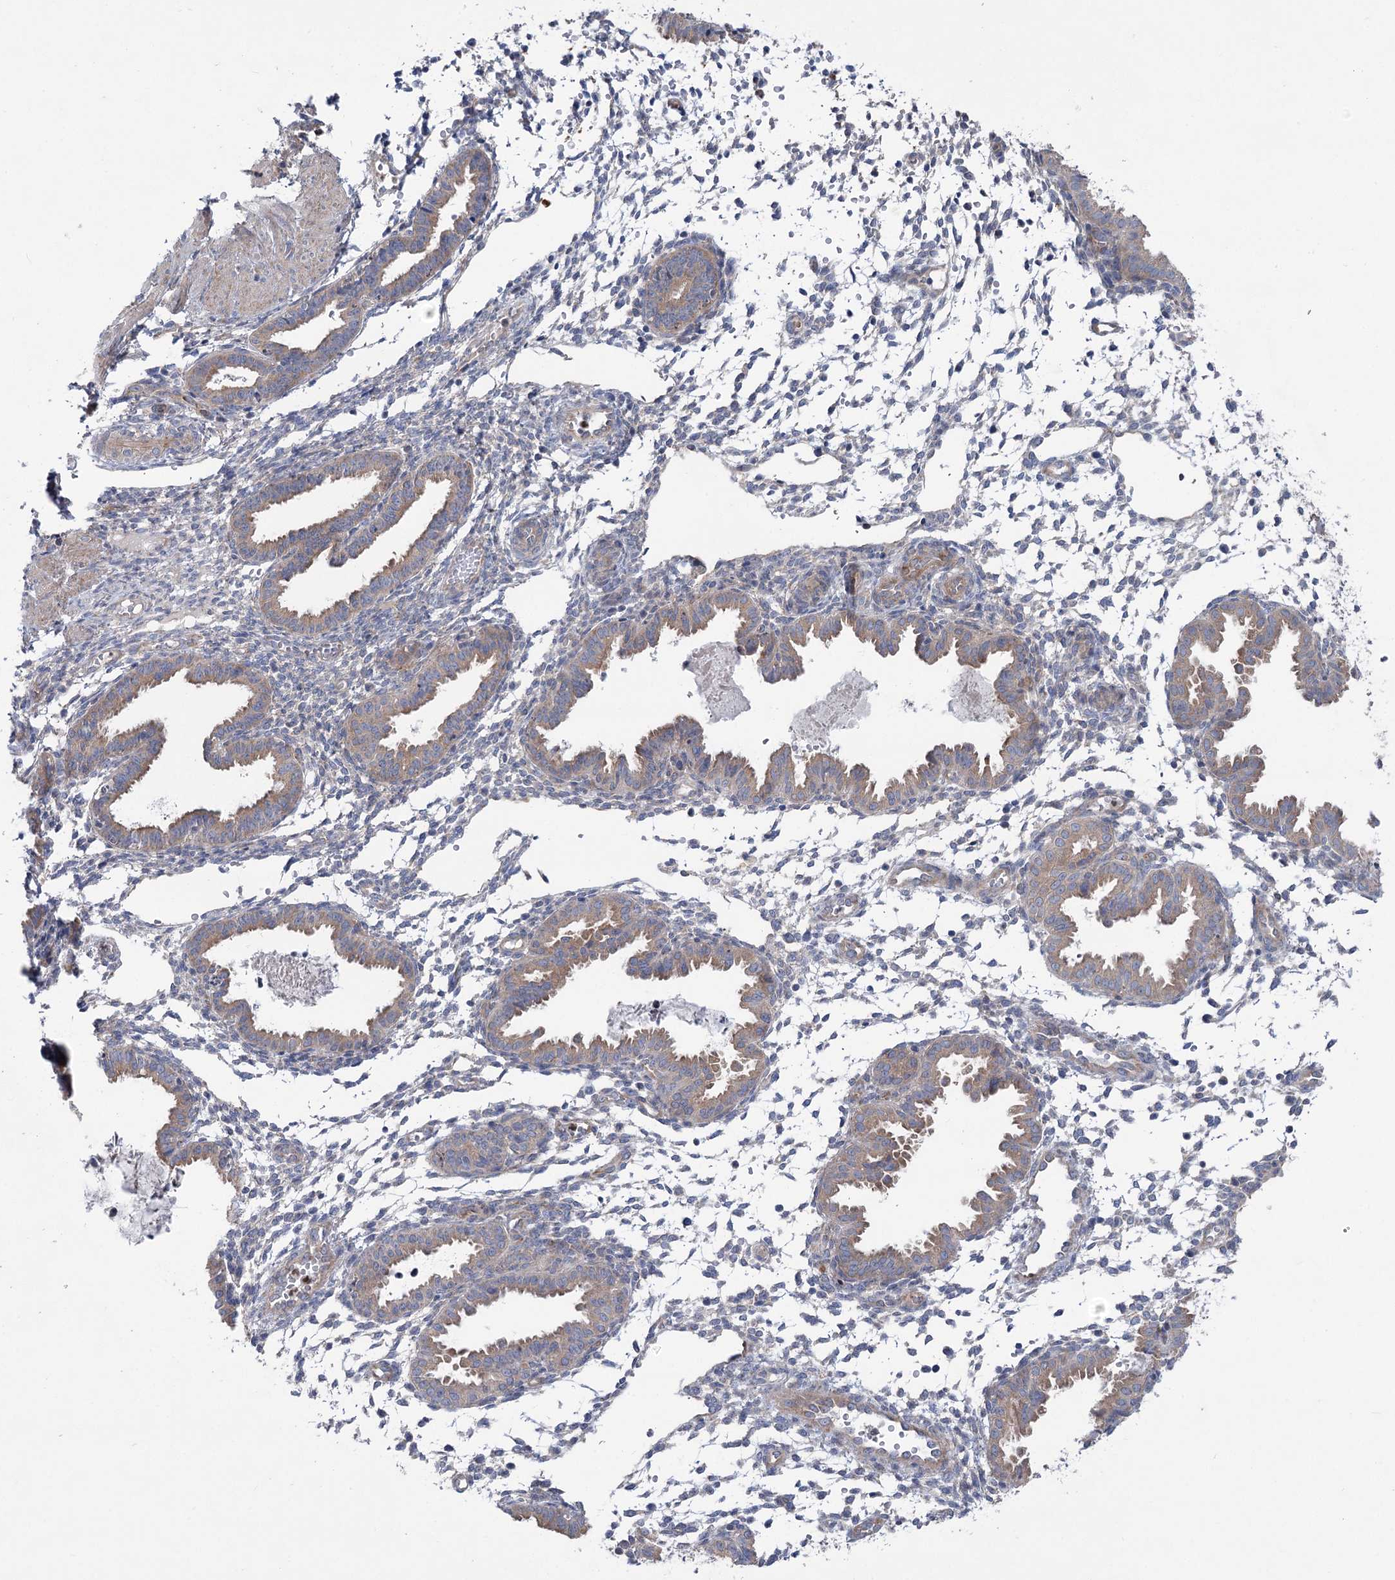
{"staining": {"intensity": "weak", "quantity": "<25%", "location": "cytoplasmic/membranous"}, "tissue": "endometrium", "cell_type": "Cells in endometrial stroma", "image_type": "normal", "snomed": [{"axis": "morphology", "description": "Normal tissue, NOS"}, {"axis": "topography", "description": "Endometrium"}], "caption": "This is an immunohistochemistry (IHC) image of unremarkable human endometrium. There is no positivity in cells in endometrial stroma.", "gene": "SCN11A", "patient": {"sex": "female", "age": 33}}